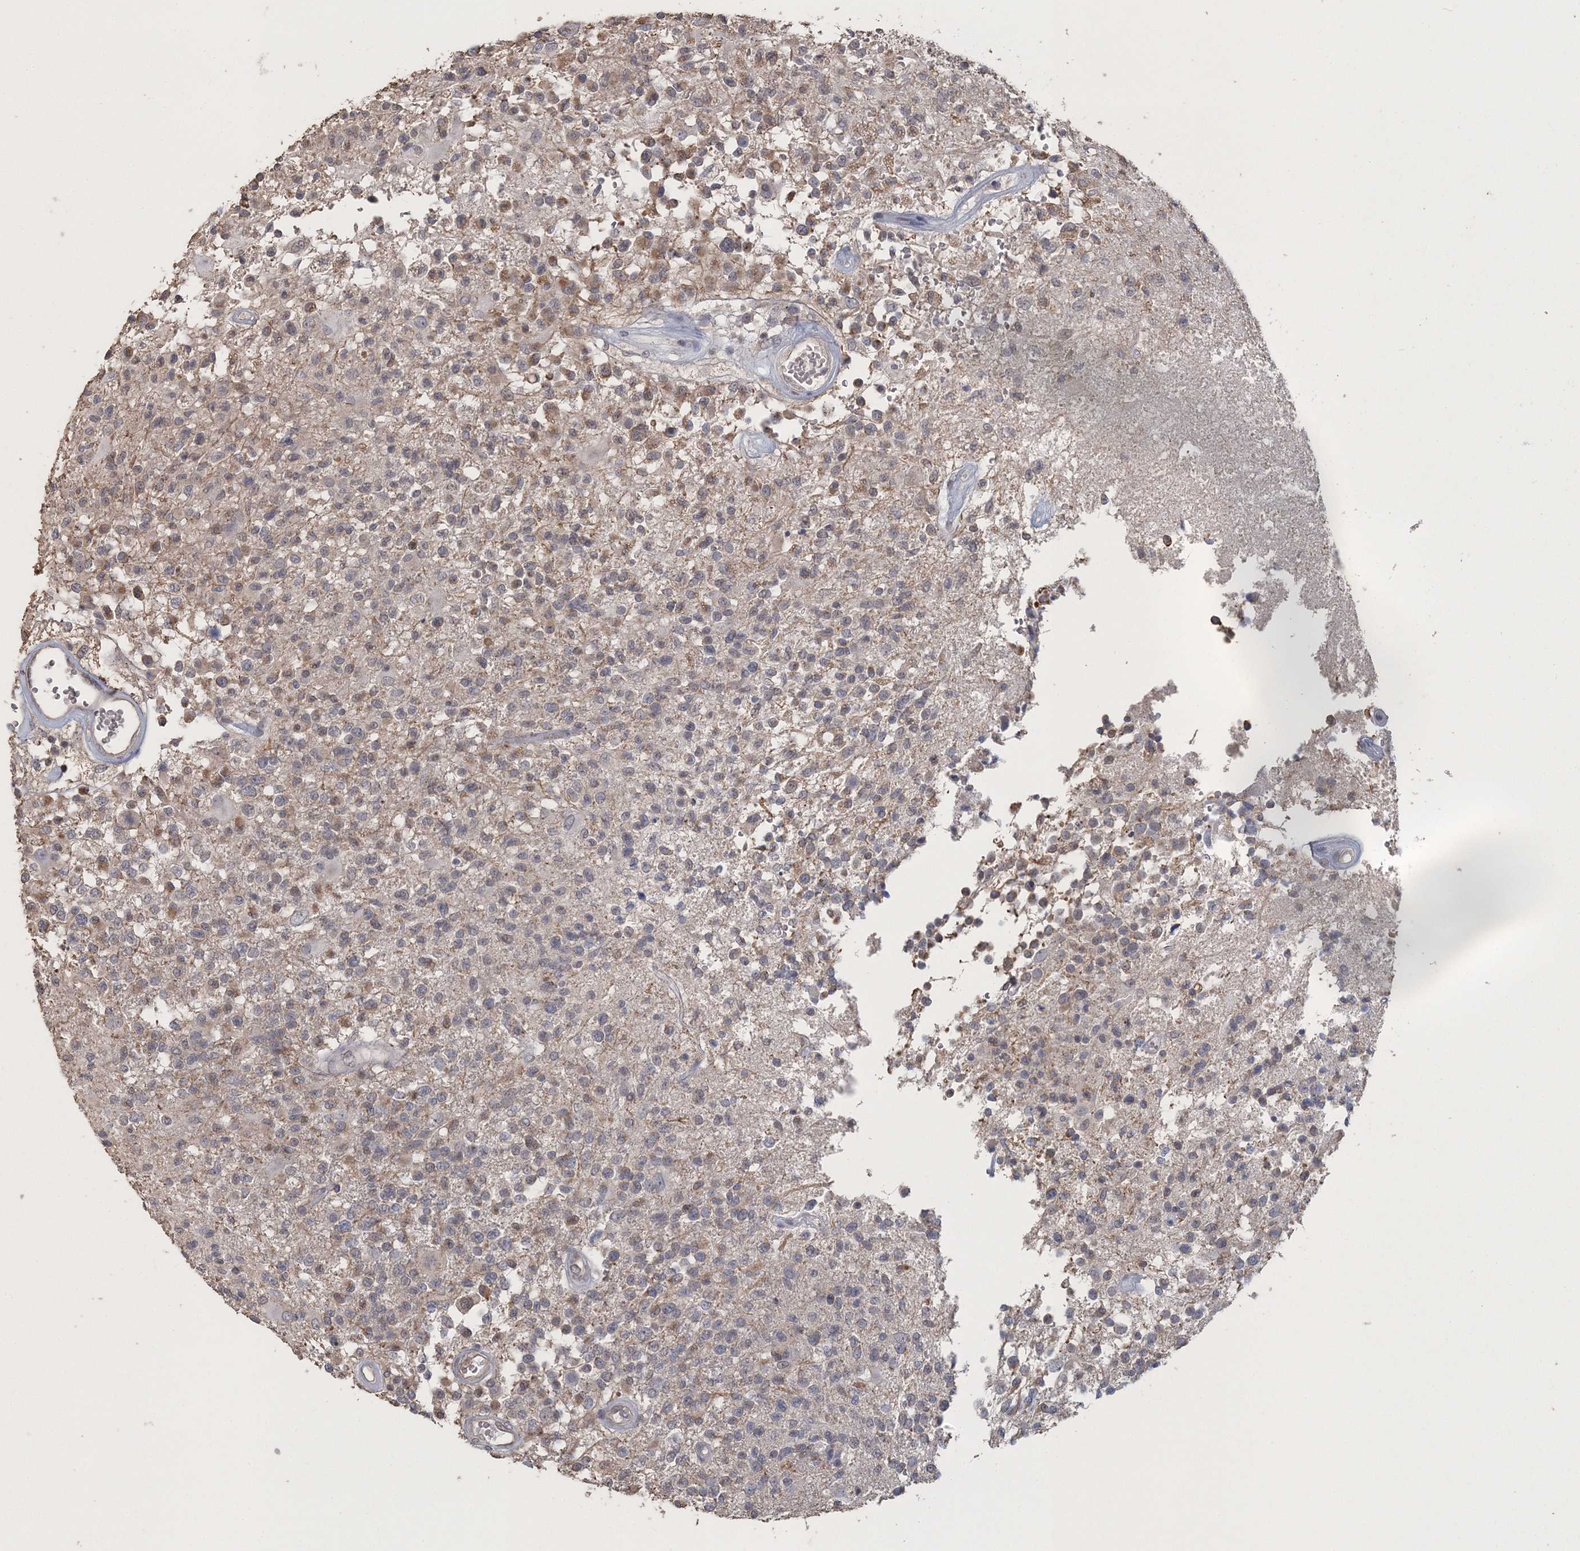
{"staining": {"intensity": "moderate", "quantity": "<25%", "location": "cytoplasmic/membranous"}, "tissue": "glioma", "cell_type": "Tumor cells", "image_type": "cancer", "snomed": [{"axis": "morphology", "description": "Glioma, malignant, High grade"}, {"axis": "morphology", "description": "Glioblastoma, NOS"}, {"axis": "topography", "description": "Brain"}], "caption": "This image reveals immunohistochemistry (IHC) staining of malignant glioma (high-grade), with low moderate cytoplasmic/membranous staining in about <25% of tumor cells.", "gene": "UIMC1", "patient": {"sex": "male", "age": 60}}